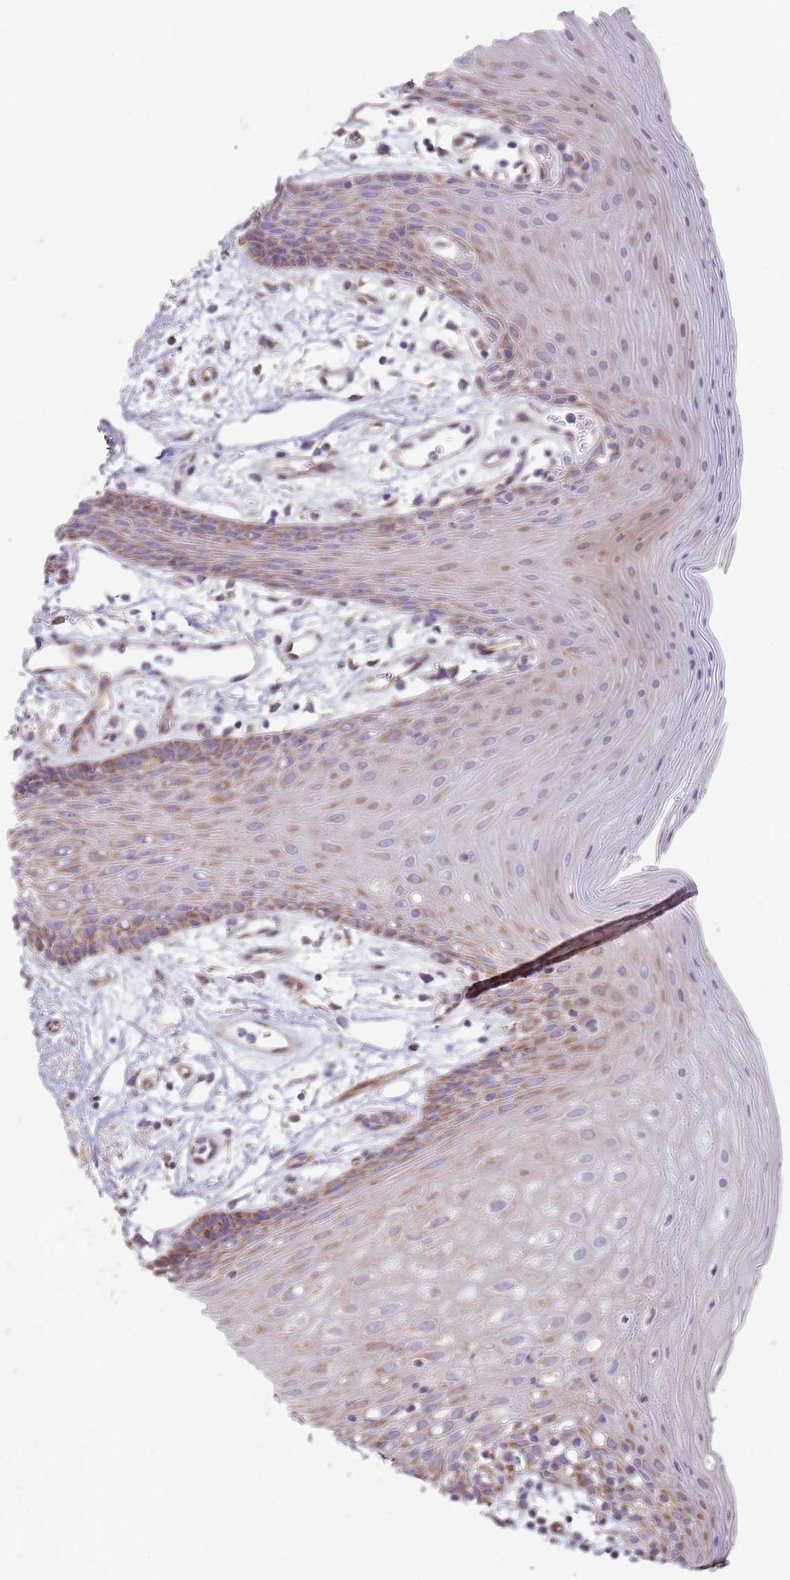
{"staining": {"intensity": "moderate", "quantity": "25%-75%", "location": "cytoplasmic/membranous"}, "tissue": "oral mucosa", "cell_type": "Squamous epithelial cells", "image_type": "normal", "snomed": [{"axis": "morphology", "description": "Normal tissue, NOS"}, {"axis": "topography", "description": "Oral tissue"}, {"axis": "topography", "description": "Tounge, NOS"}], "caption": "Oral mucosa stained with DAB (3,3'-diaminobenzidine) IHC exhibits medium levels of moderate cytoplasmic/membranous staining in approximately 25%-75% of squamous epithelial cells.", "gene": "ALS2", "patient": {"sex": "female", "age": 59}}